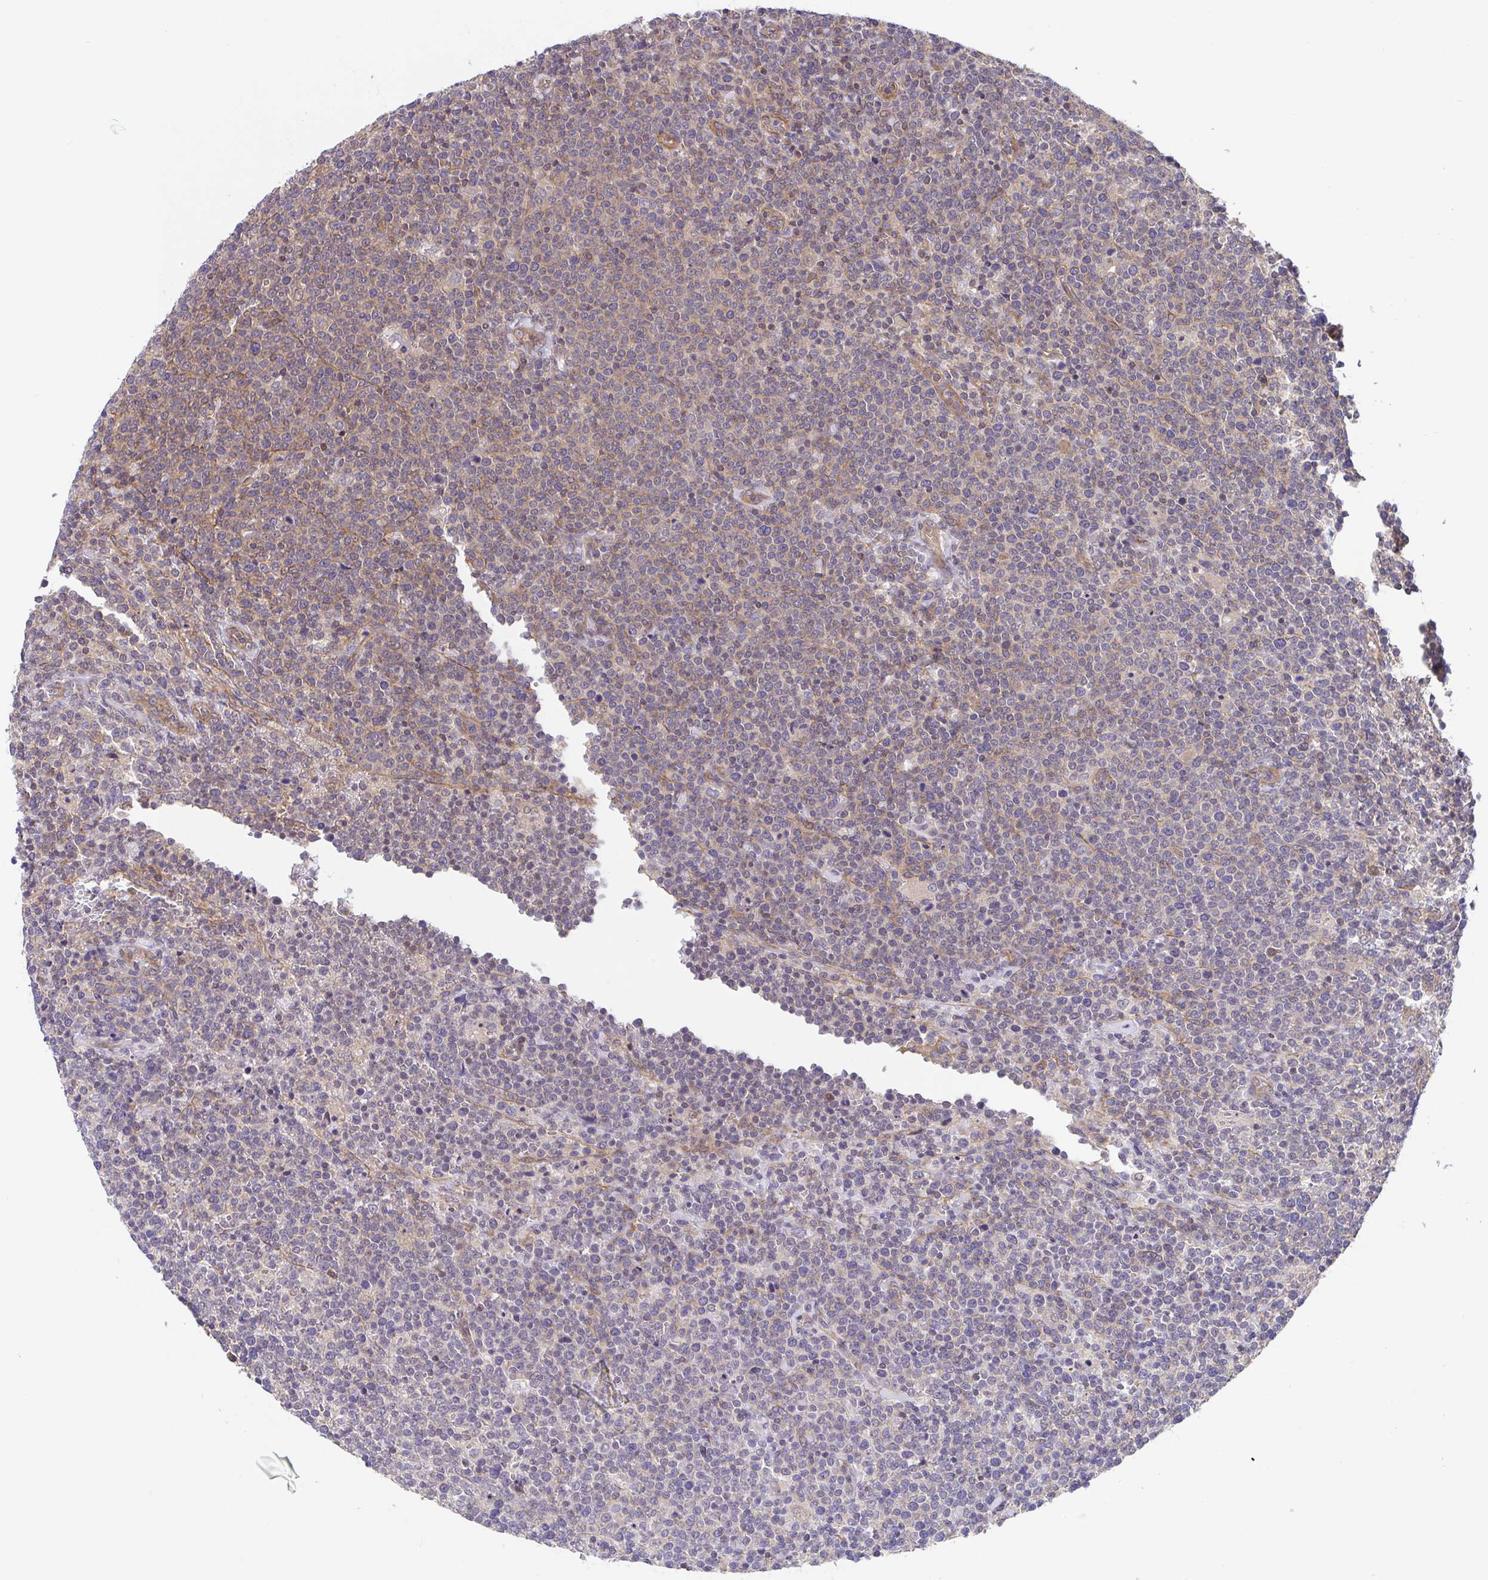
{"staining": {"intensity": "weak", "quantity": "25%-75%", "location": "cytoplasmic/membranous"}, "tissue": "lymphoma", "cell_type": "Tumor cells", "image_type": "cancer", "snomed": [{"axis": "morphology", "description": "Malignant lymphoma, non-Hodgkin's type, High grade"}, {"axis": "topography", "description": "Lymph node"}], "caption": "This histopathology image reveals high-grade malignant lymphoma, non-Hodgkin's type stained with IHC to label a protein in brown. The cytoplasmic/membranous of tumor cells show weak positivity for the protein. Nuclei are counter-stained blue.", "gene": "ZNF696", "patient": {"sex": "male", "age": 61}}